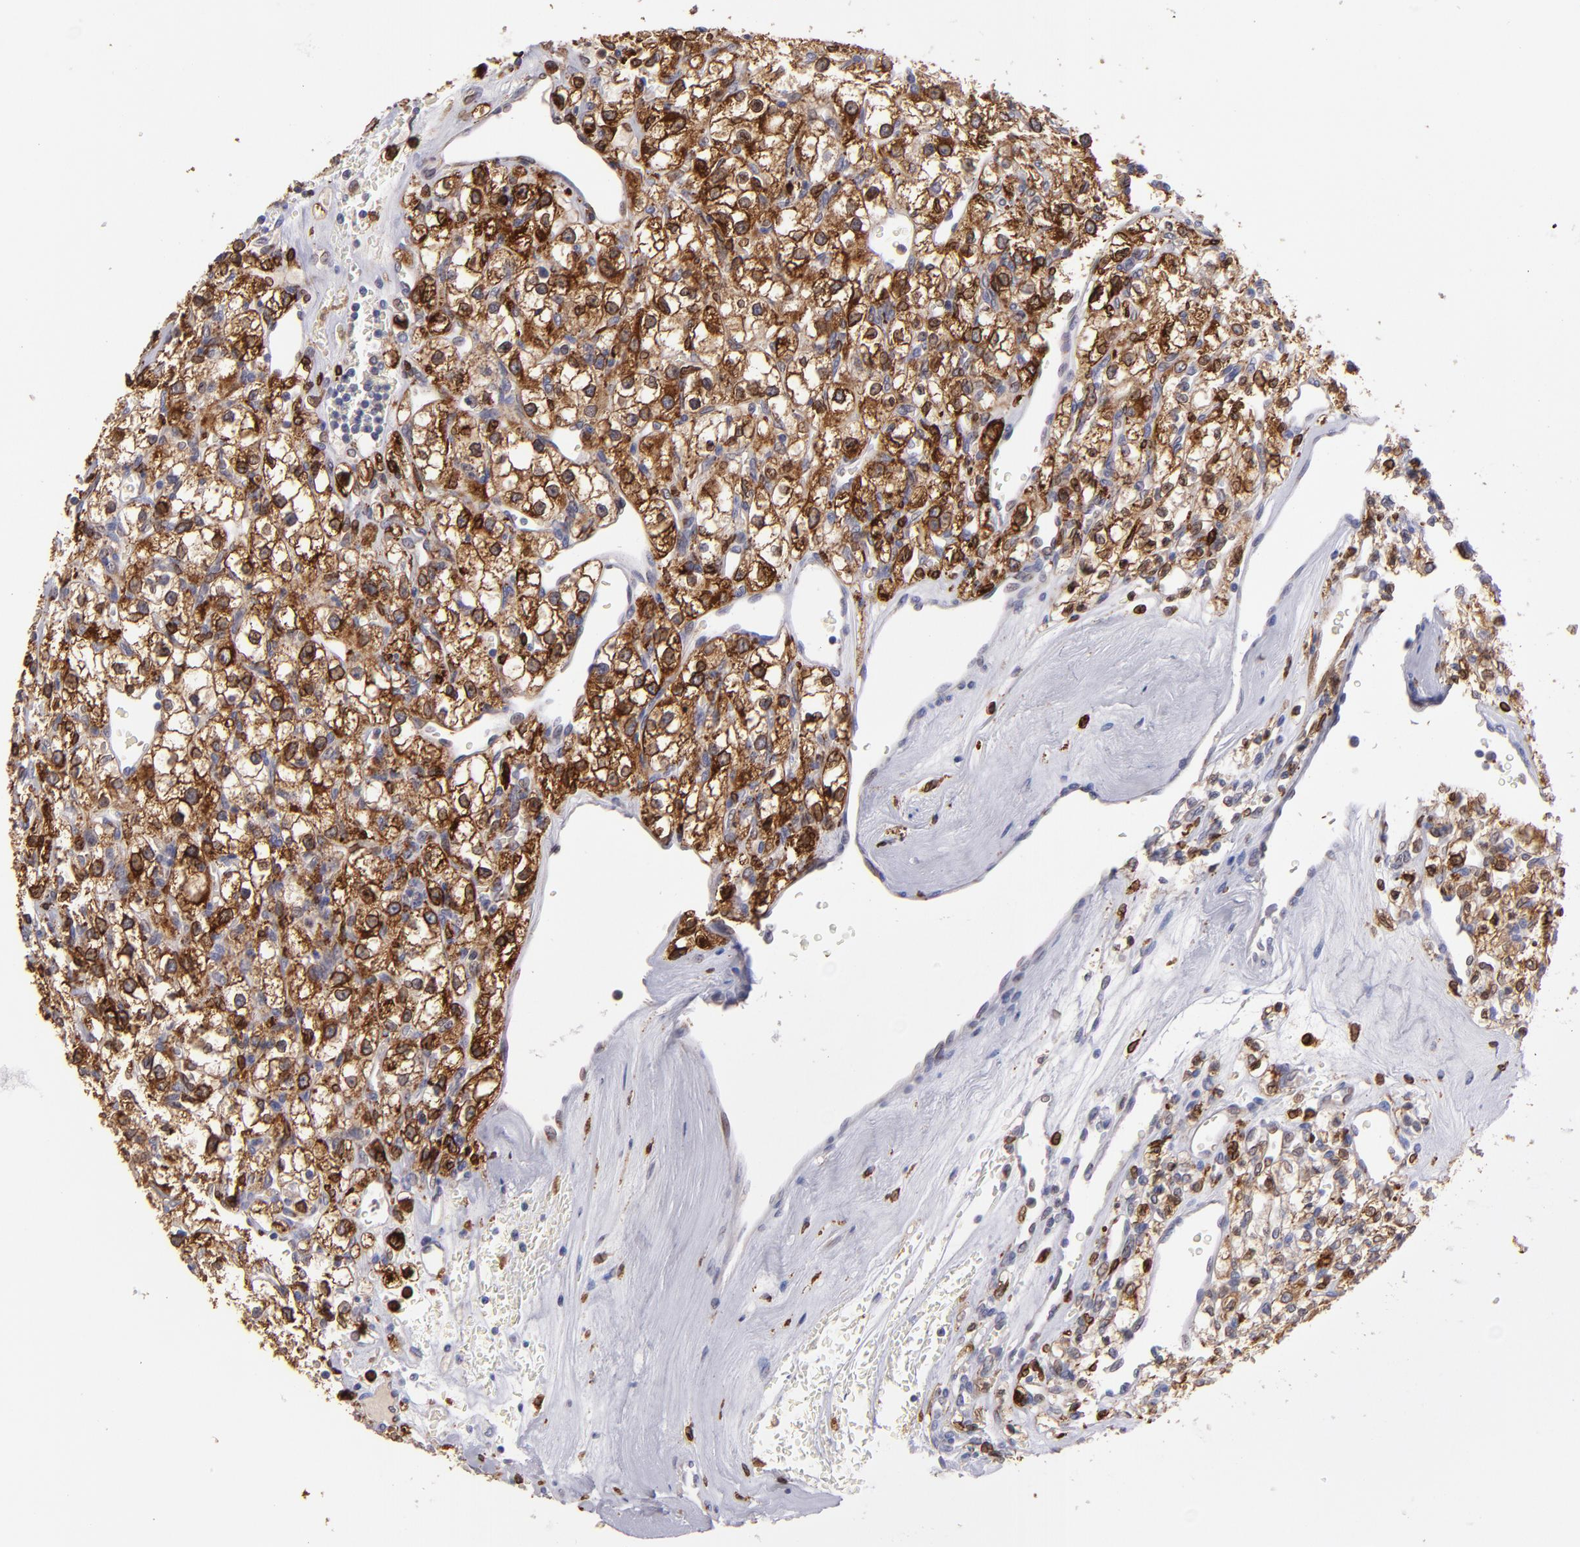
{"staining": {"intensity": "strong", "quantity": ">75%", "location": "cytoplasmic/membranous"}, "tissue": "renal cancer", "cell_type": "Tumor cells", "image_type": "cancer", "snomed": [{"axis": "morphology", "description": "Adenocarcinoma, NOS"}, {"axis": "topography", "description": "Kidney"}], "caption": "Immunohistochemistry (IHC) of human renal adenocarcinoma reveals high levels of strong cytoplasmic/membranous expression in about >75% of tumor cells.", "gene": "PTGS1", "patient": {"sex": "female", "age": 62}}